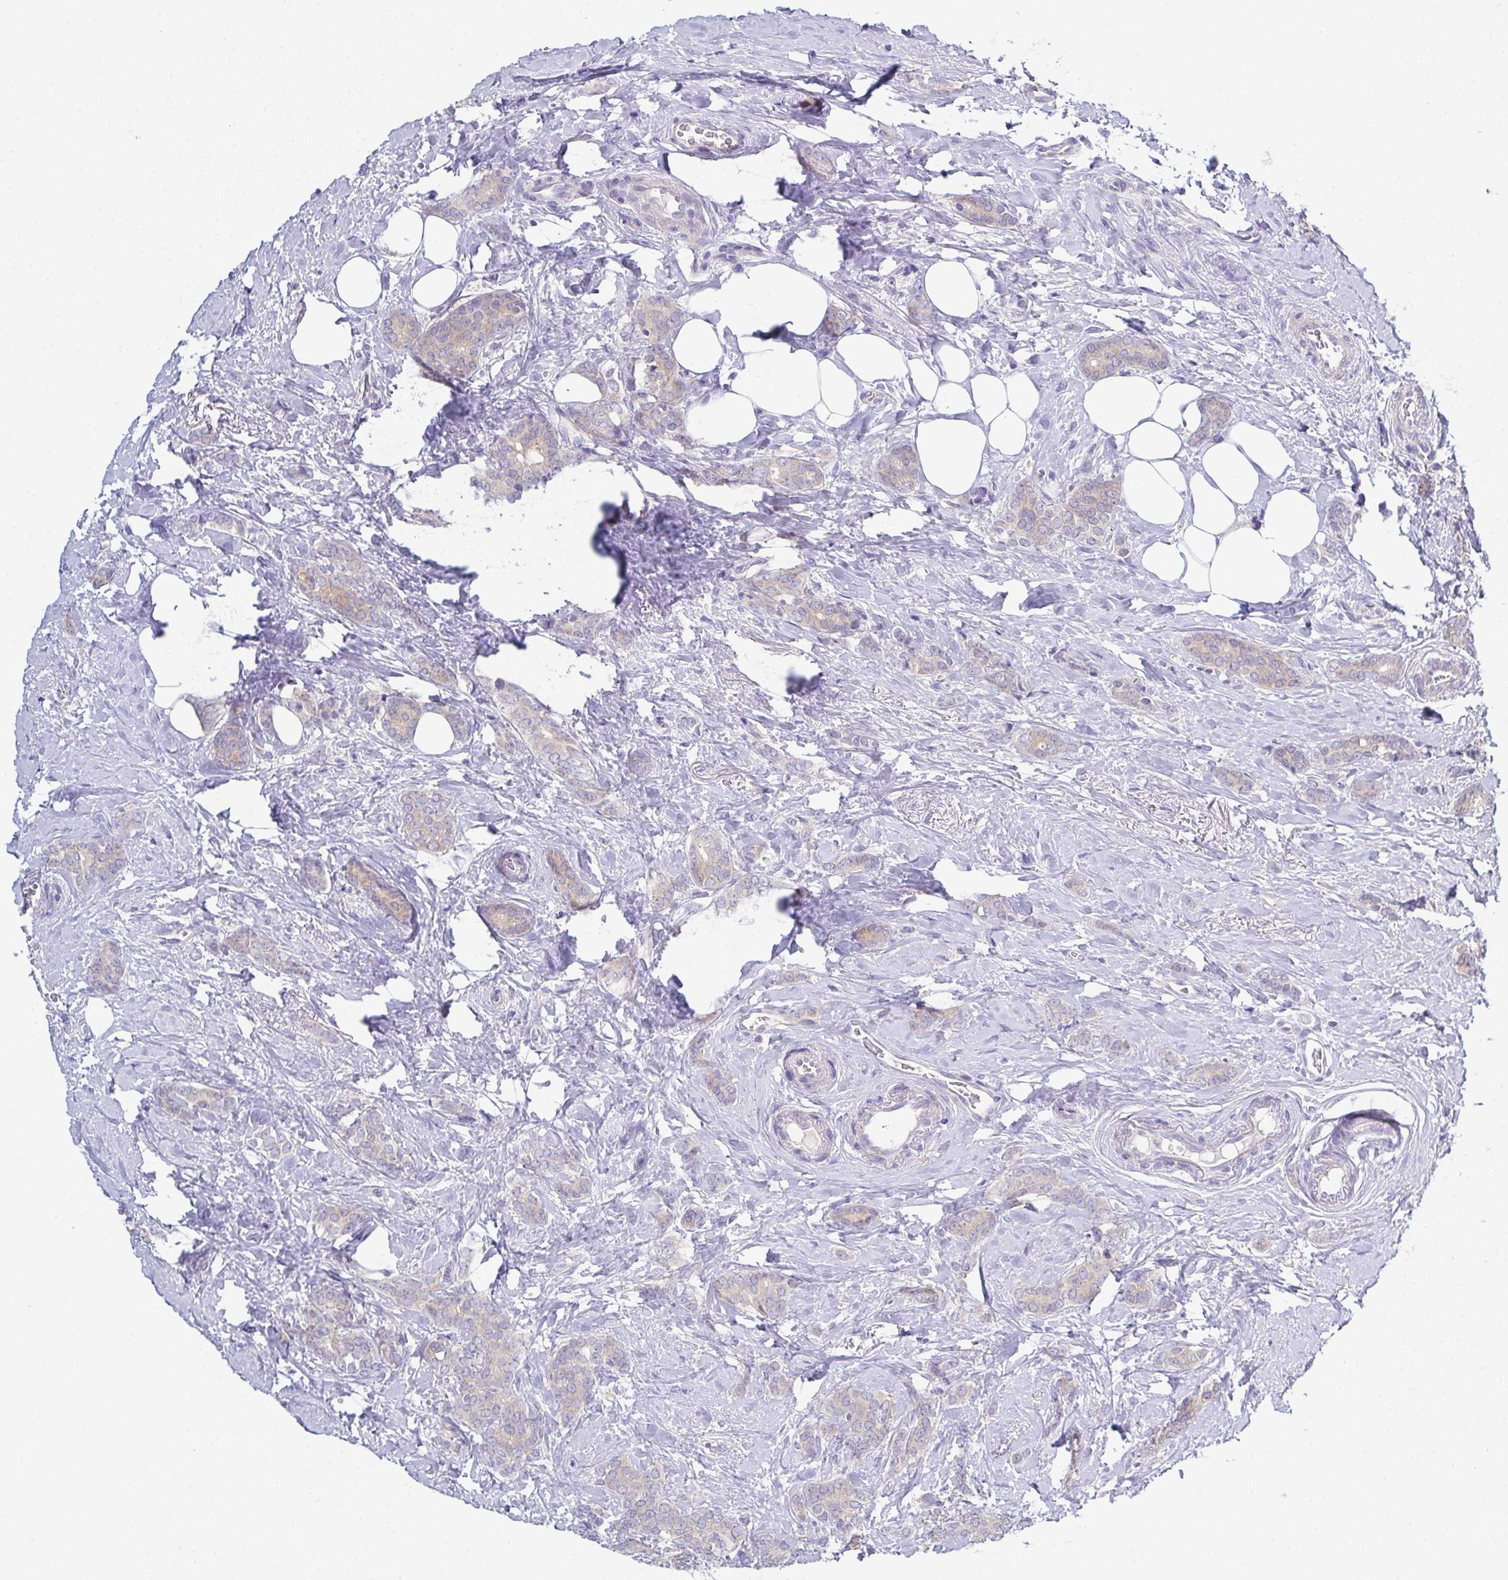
{"staining": {"intensity": "weak", "quantity": "25%-75%", "location": "cytoplasmic/membranous"}, "tissue": "breast cancer", "cell_type": "Tumor cells", "image_type": "cancer", "snomed": [{"axis": "morphology", "description": "Normal tissue, NOS"}, {"axis": "morphology", "description": "Duct carcinoma"}, {"axis": "topography", "description": "Breast"}], "caption": "Immunohistochemistry (IHC) (DAB (3,3'-diaminobenzidine)) staining of breast cancer demonstrates weak cytoplasmic/membranous protein positivity in about 25%-75% of tumor cells.", "gene": "CFAP97D1", "patient": {"sex": "female", "age": 77}}